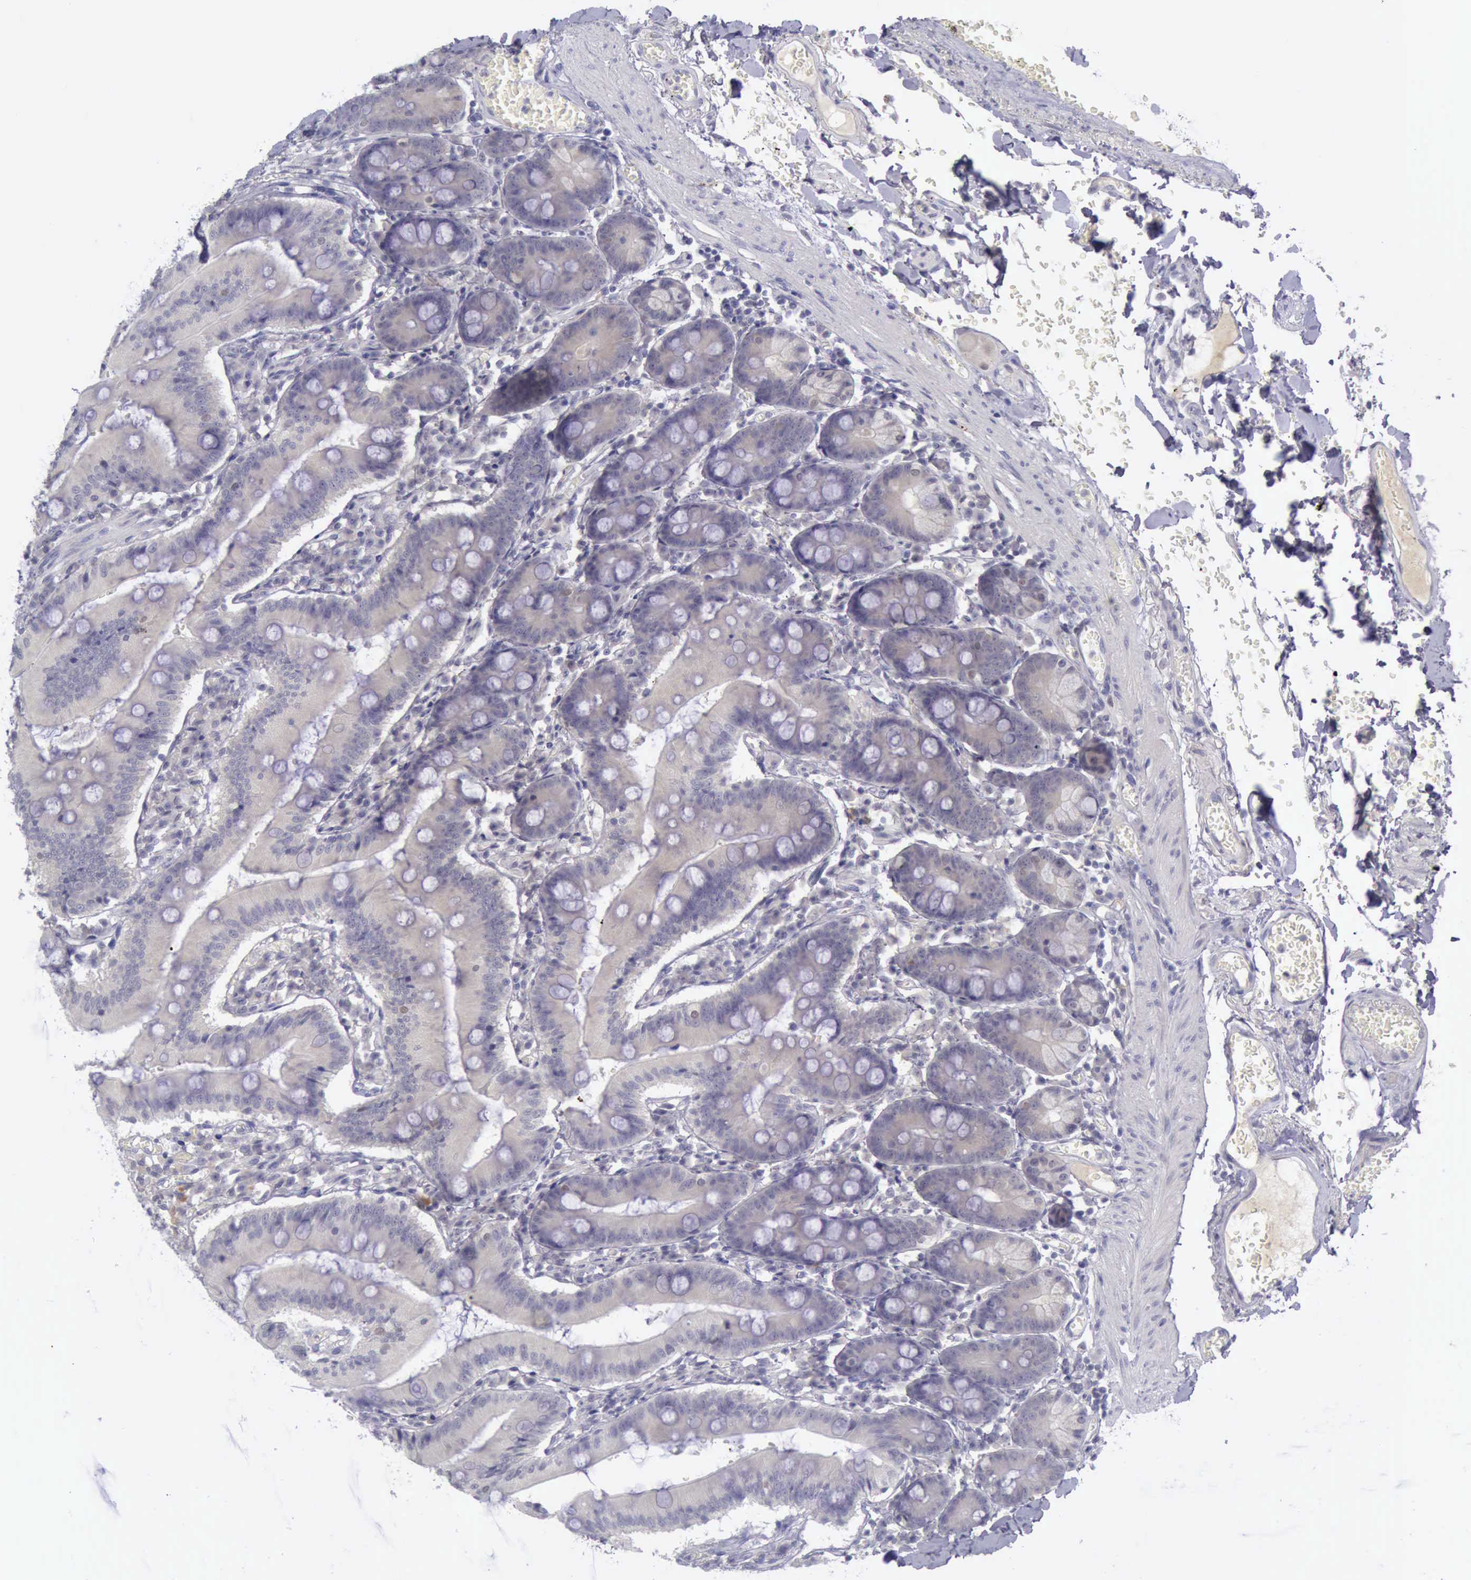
{"staining": {"intensity": "negative", "quantity": "none", "location": "none"}, "tissue": "small intestine", "cell_type": "Glandular cells", "image_type": "normal", "snomed": [{"axis": "morphology", "description": "Normal tissue, NOS"}, {"axis": "topography", "description": "Small intestine"}], "caption": "High power microscopy histopathology image of an IHC histopathology image of benign small intestine, revealing no significant positivity in glandular cells.", "gene": "ARNT2", "patient": {"sex": "male", "age": 71}}